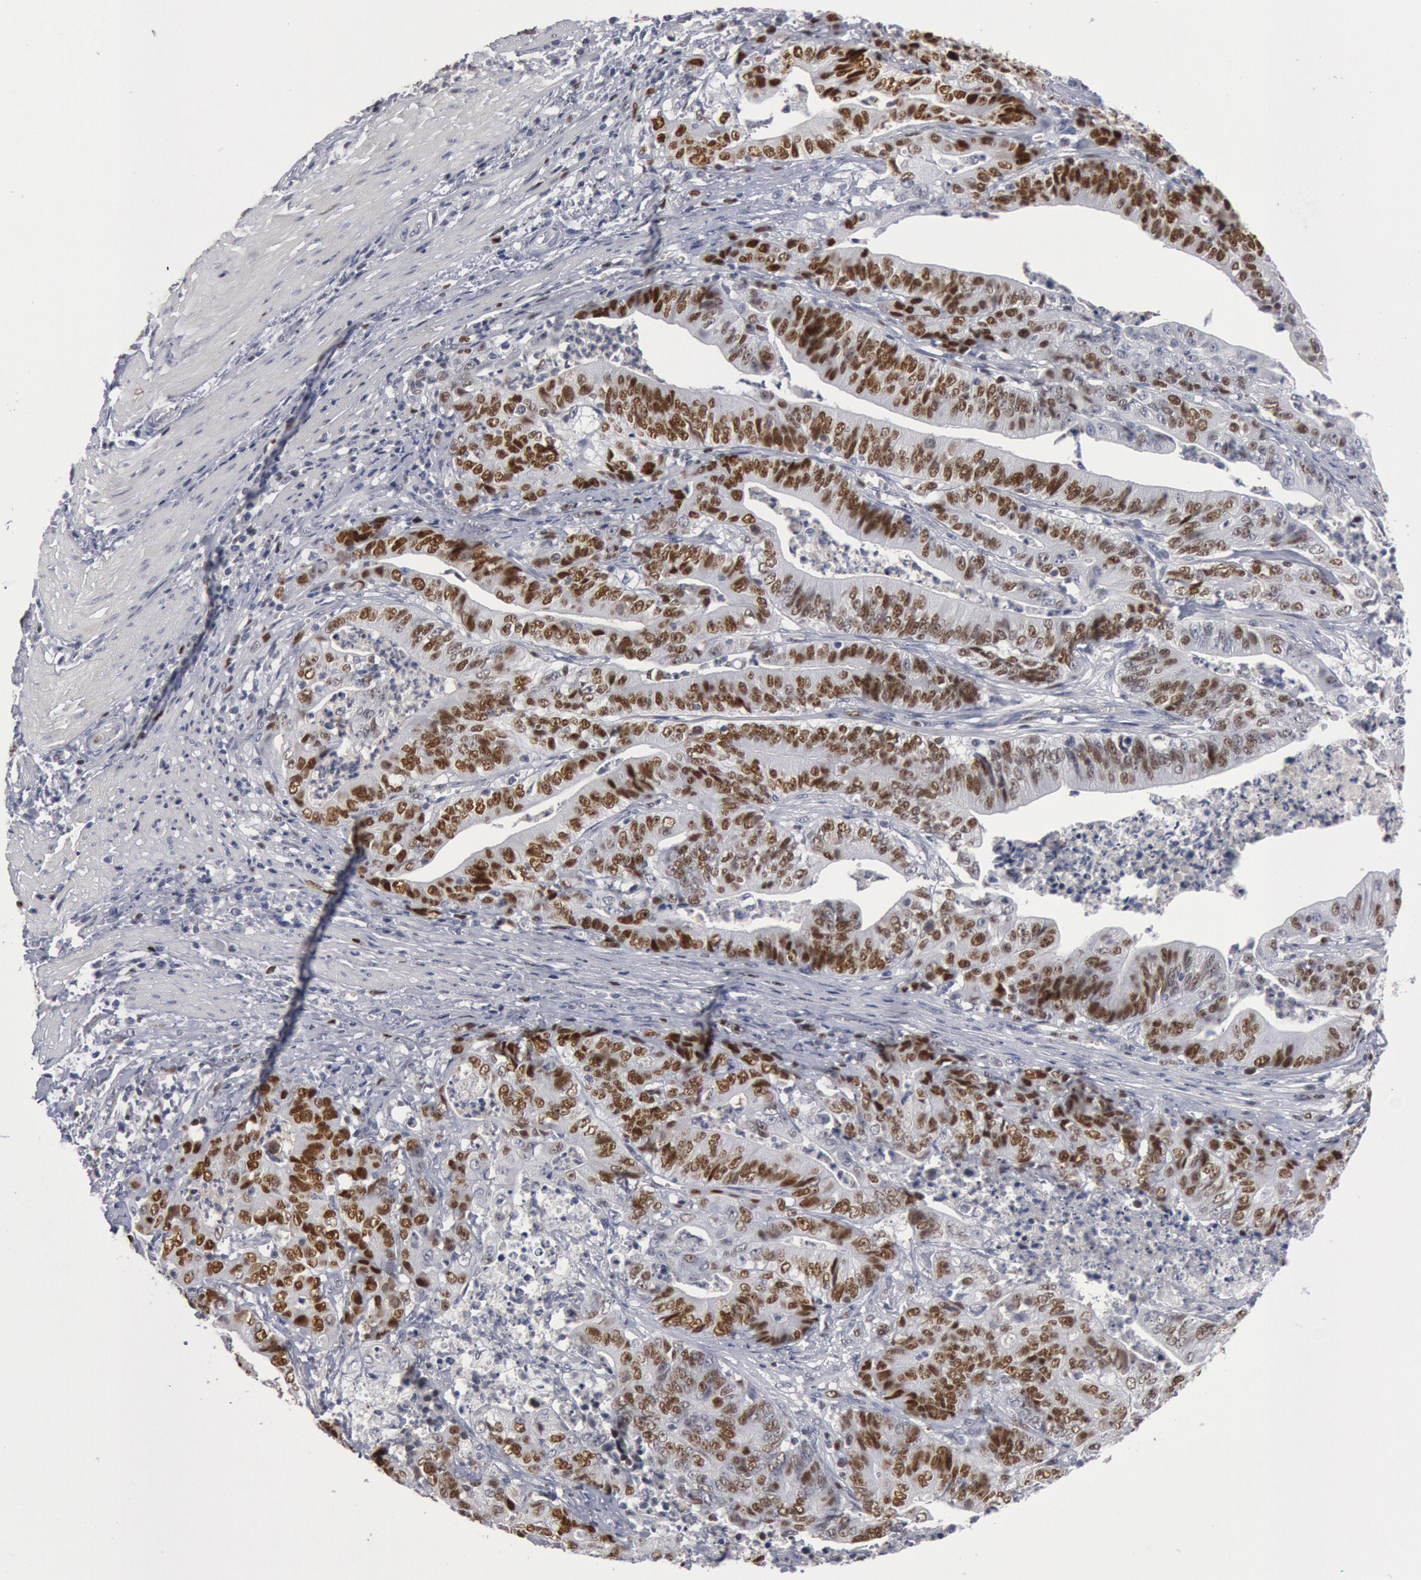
{"staining": {"intensity": "strong", "quantity": ">75%", "location": "nuclear"}, "tissue": "stomach cancer", "cell_type": "Tumor cells", "image_type": "cancer", "snomed": [{"axis": "morphology", "description": "Adenocarcinoma, NOS"}, {"axis": "topography", "description": "Stomach, lower"}], "caption": "Stomach cancer stained with a protein marker shows strong staining in tumor cells.", "gene": "WDHD1", "patient": {"sex": "female", "age": 86}}